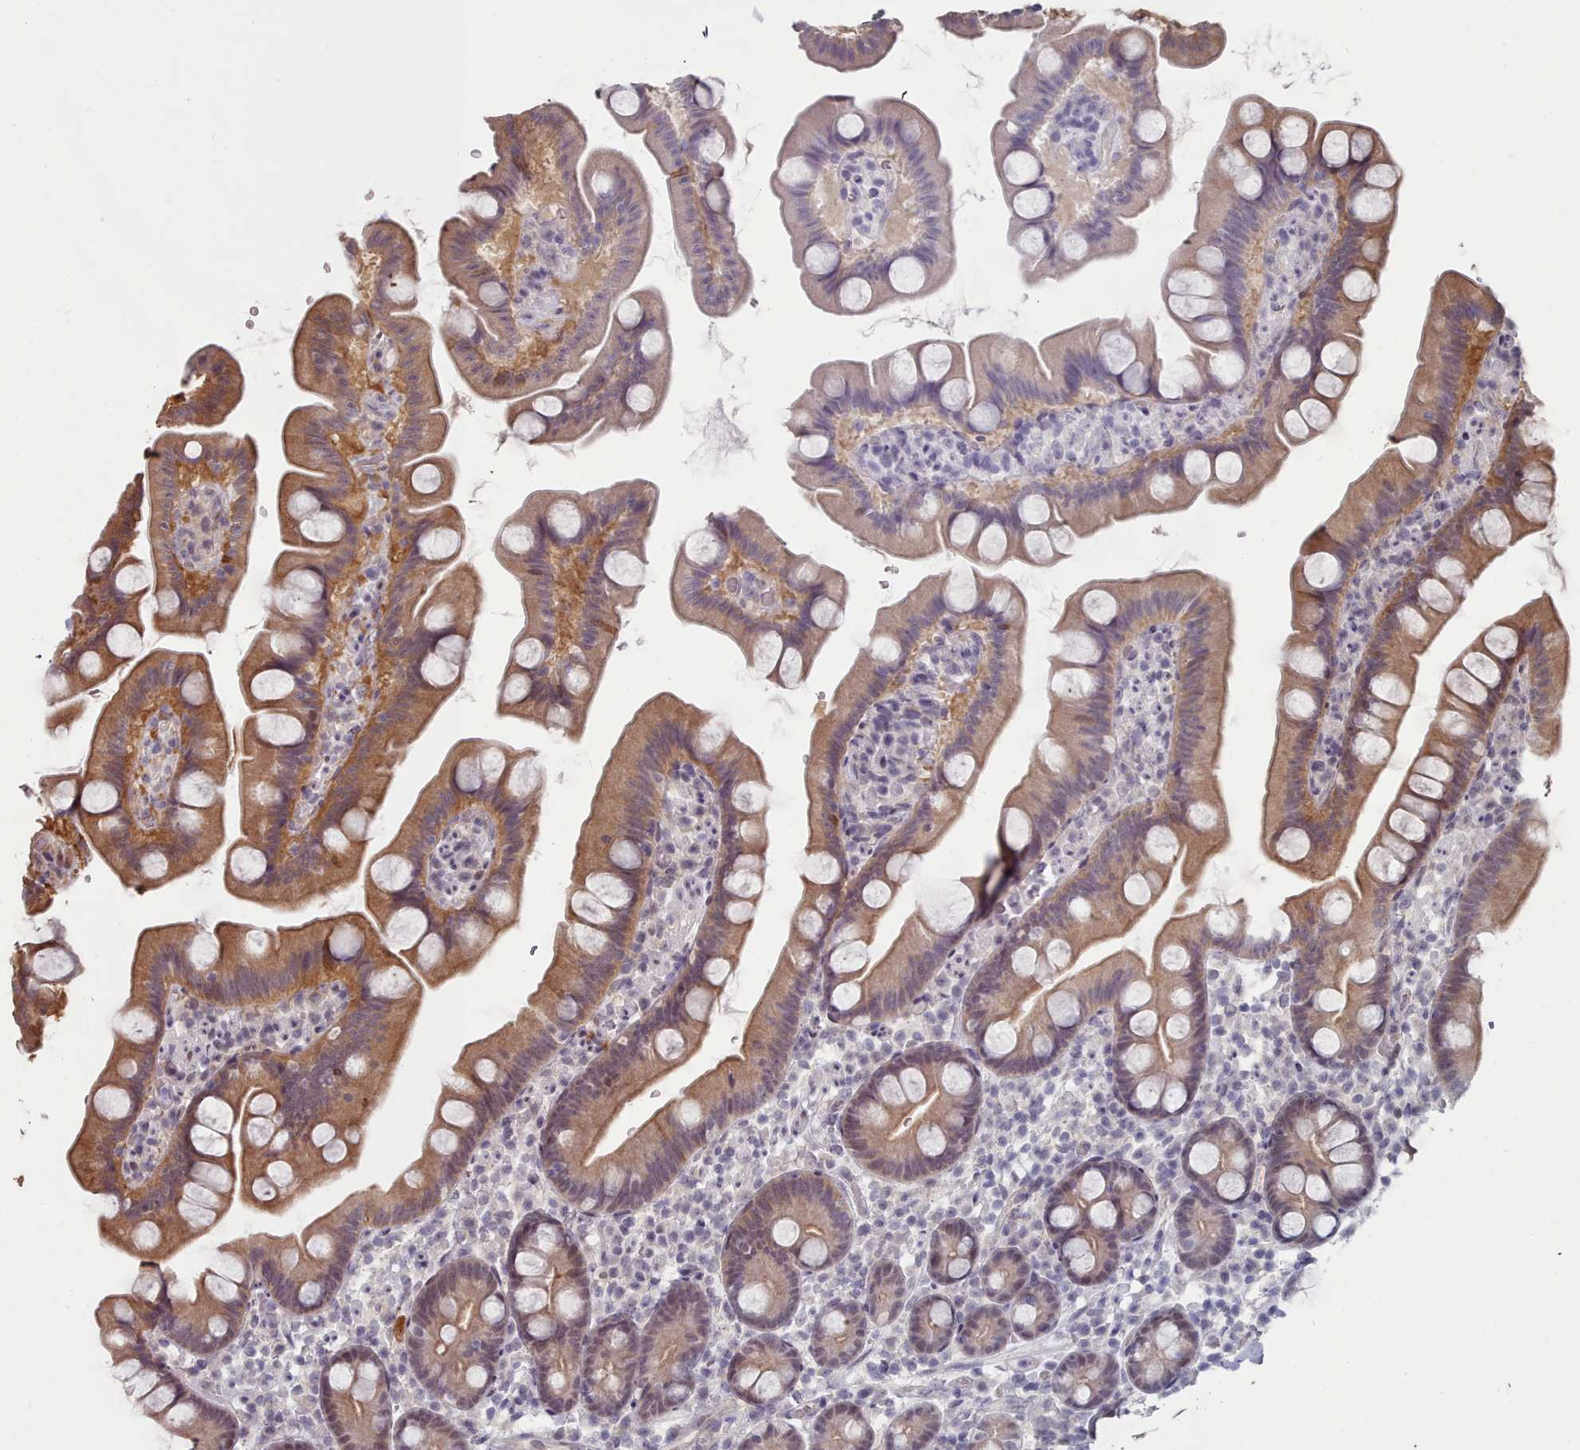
{"staining": {"intensity": "moderate", "quantity": ">75%", "location": "cytoplasmic/membranous"}, "tissue": "small intestine", "cell_type": "Glandular cells", "image_type": "normal", "snomed": [{"axis": "morphology", "description": "Normal tissue, NOS"}, {"axis": "topography", "description": "Small intestine"}], "caption": "Immunohistochemistry of benign human small intestine reveals medium levels of moderate cytoplasmic/membranous positivity in about >75% of glandular cells.", "gene": "GINS1", "patient": {"sex": "female", "age": 68}}